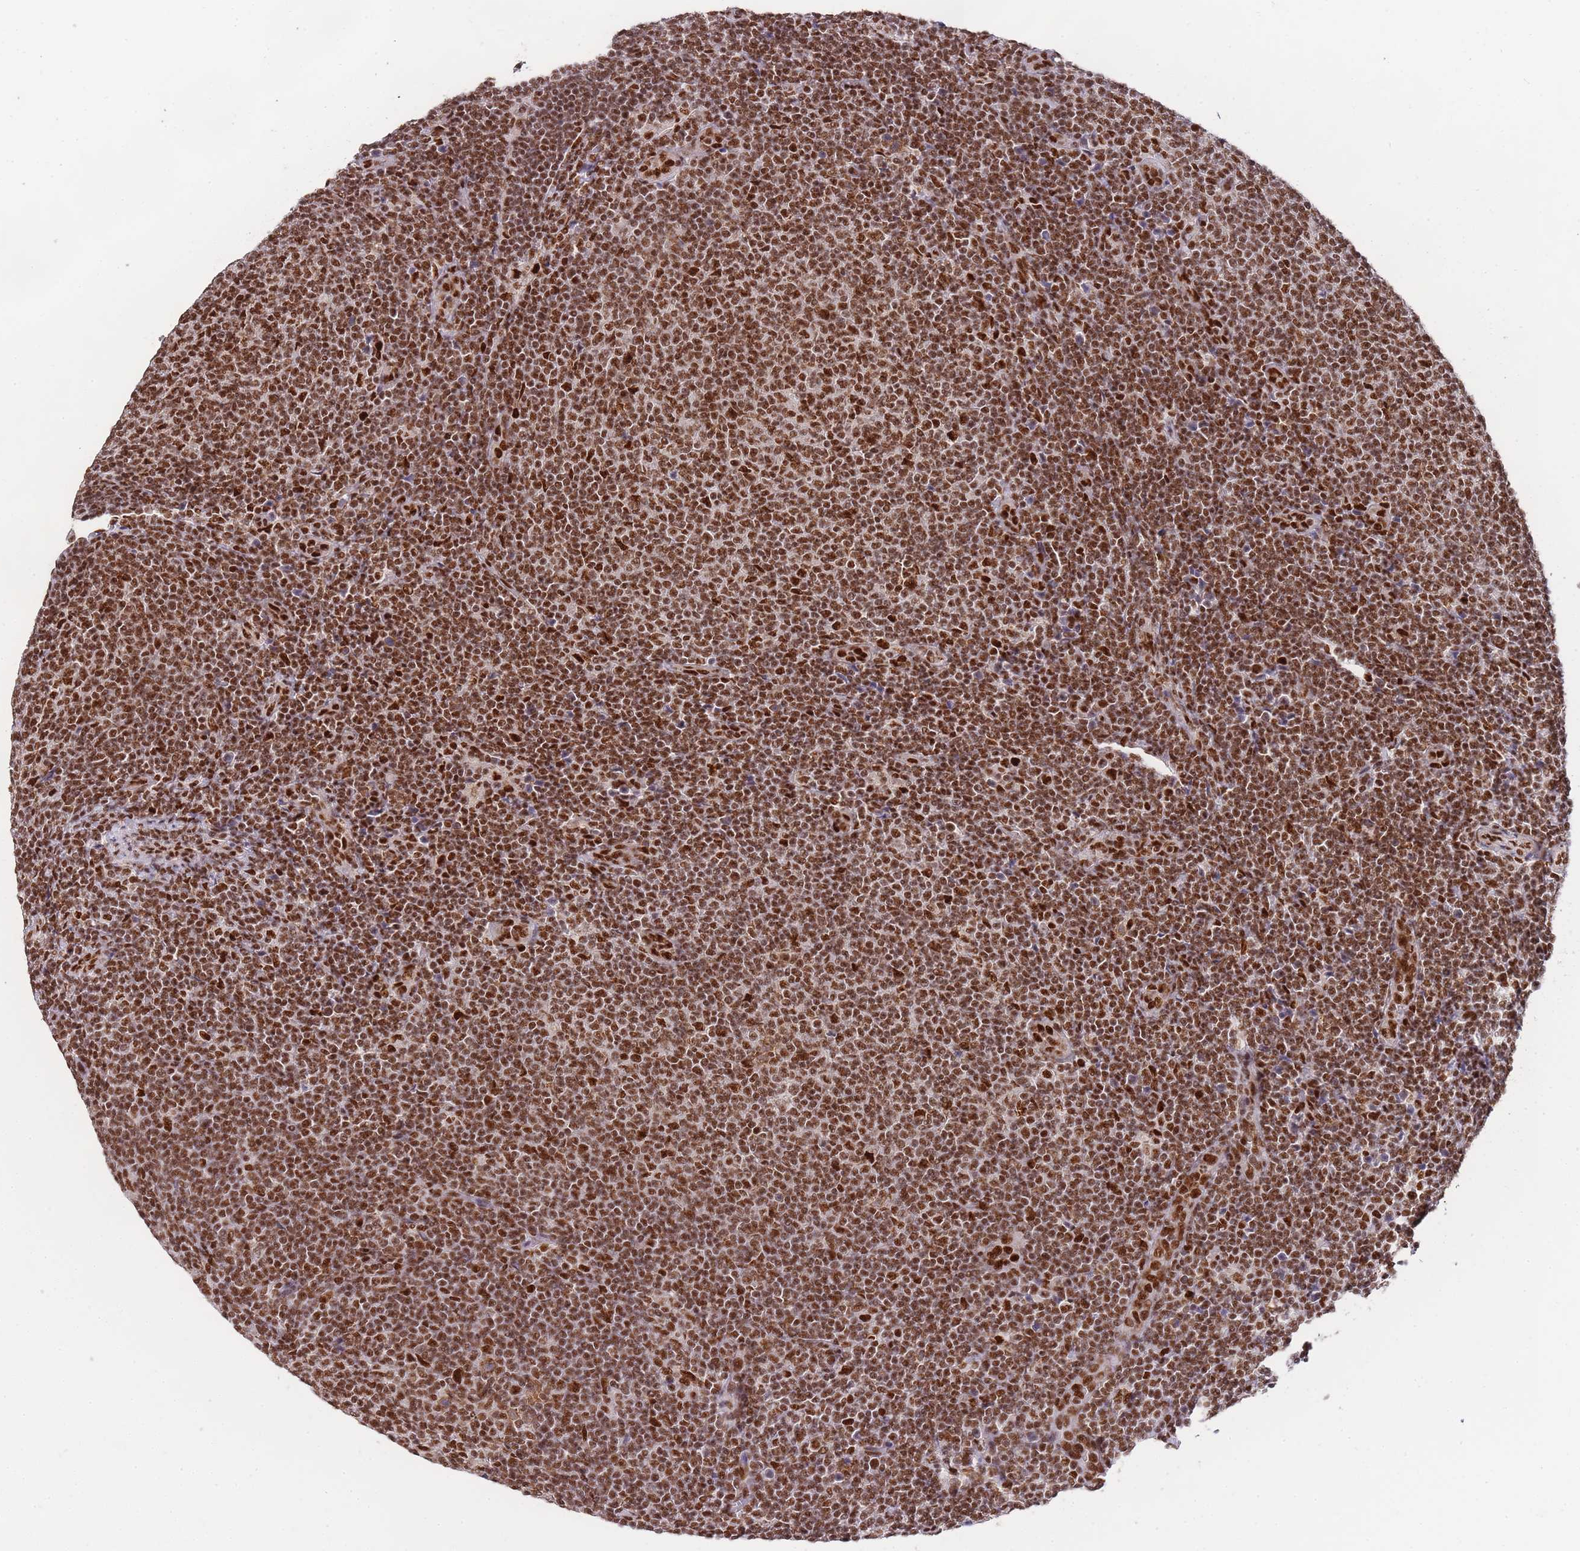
{"staining": {"intensity": "strong", "quantity": ">75%", "location": "nuclear"}, "tissue": "lymphoma", "cell_type": "Tumor cells", "image_type": "cancer", "snomed": [{"axis": "morphology", "description": "Malignant lymphoma, non-Hodgkin's type, Low grade"}, {"axis": "topography", "description": "Lymph node"}], "caption": "Immunohistochemistry (IHC) (DAB) staining of human lymphoma displays strong nuclear protein staining in approximately >75% of tumor cells.", "gene": "PRKDC", "patient": {"sex": "male", "age": 66}}